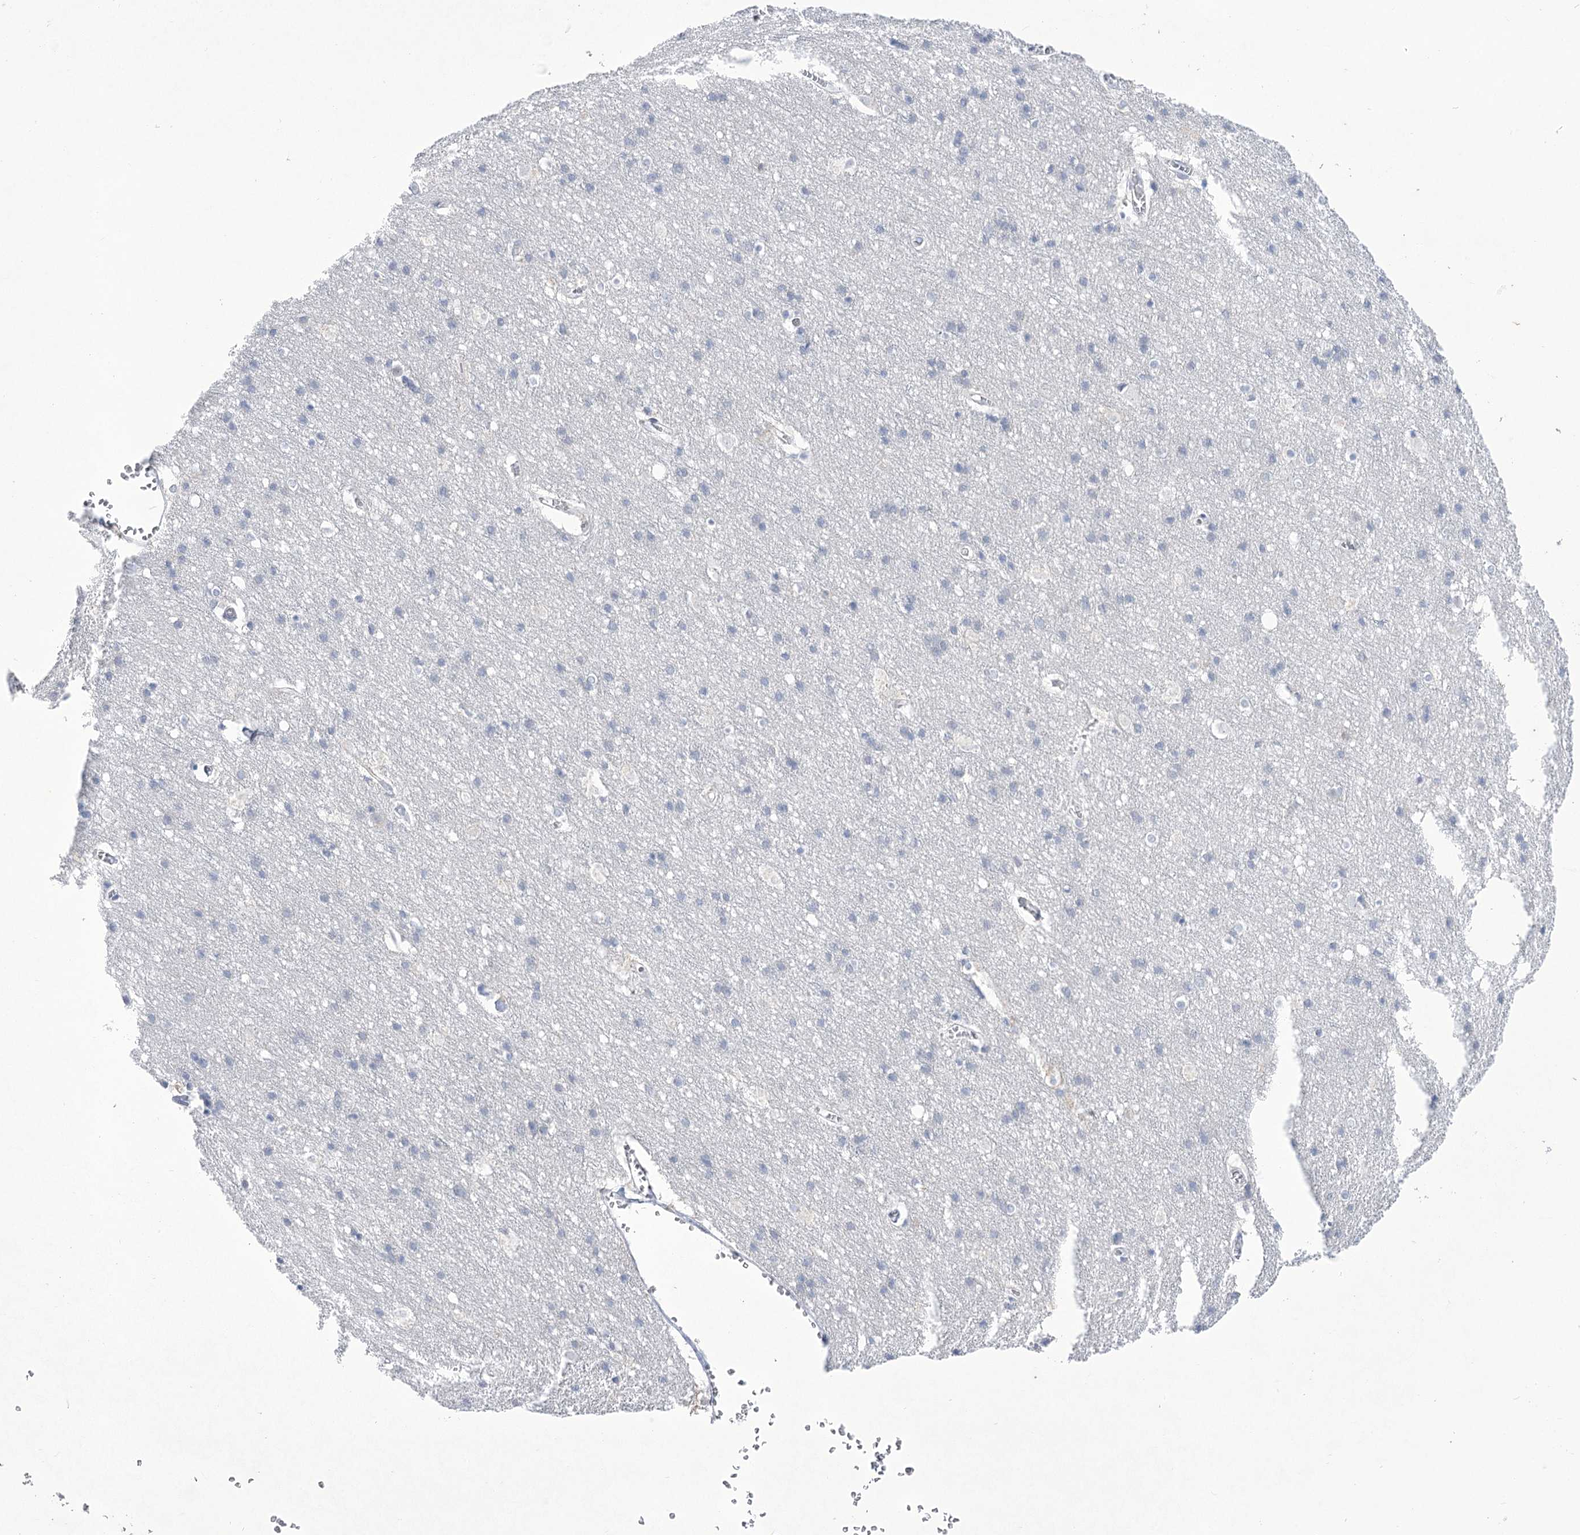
{"staining": {"intensity": "negative", "quantity": "none", "location": "none"}, "tissue": "cerebral cortex", "cell_type": "Endothelial cells", "image_type": "normal", "snomed": [{"axis": "morphology", "description": "Normal tissue, NOS"}, {"axis": "topography", "description": "Cerebral cortex"}], "caption": "Benign cerebral cortex was stained to show a protein in brown. There is no significant positivity in endothelial cells. (Stains: DAB immunohistochemistry (IHC) with hematoxylin counter stain, Microscopy: brightfield microscopy at high magnification).", "gene": "BEND7", "patient": {"sex": "male", "age": 54}}